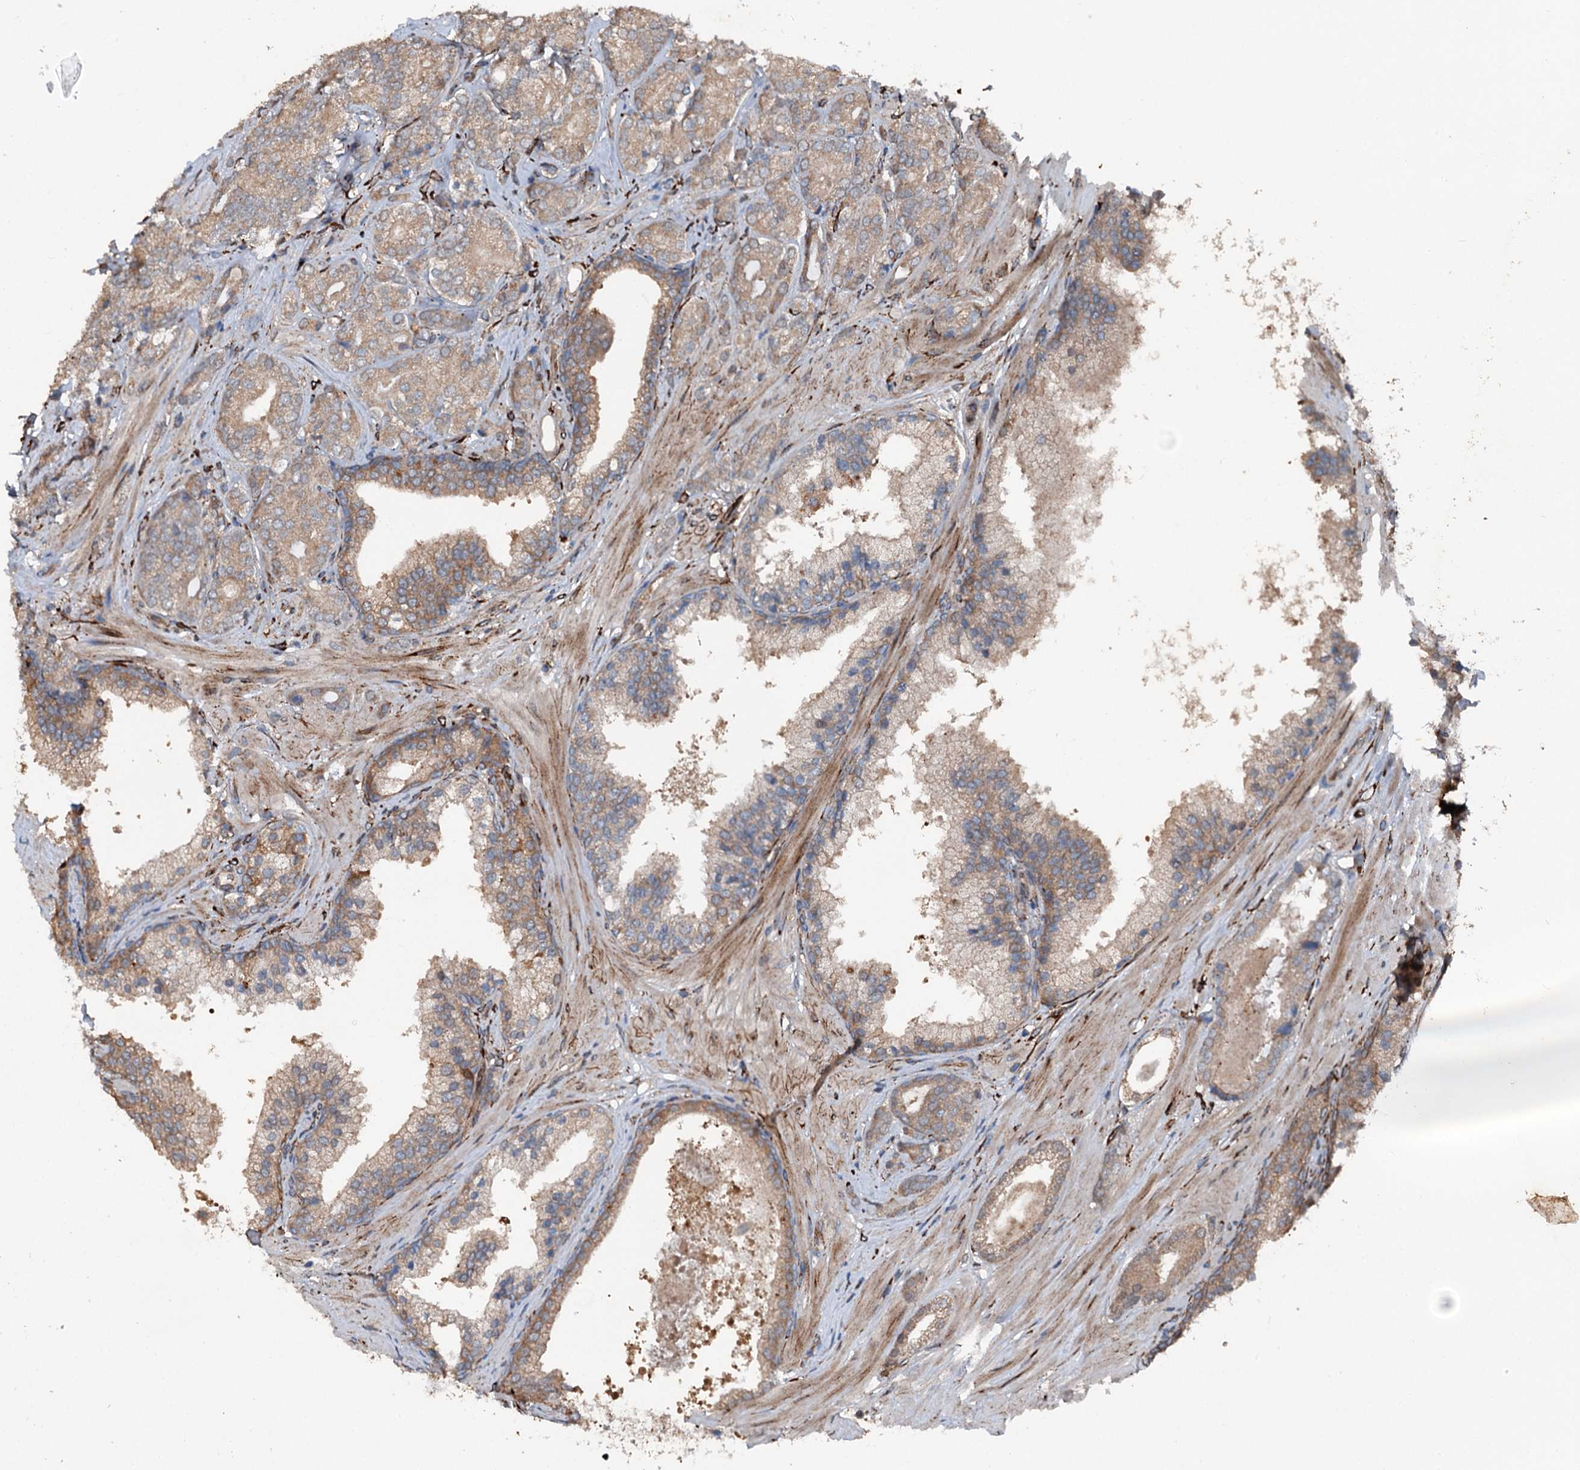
{"staining": {"intensity": "moderate", "quantity": ">75%", "location": "cytoplasmic/membranous"}, "tissue": "prostate cancer", "cell_type": "Tumor cells", "image_type": "cancer", "snomed": [{"axis": "morphology", "description": "Adenocarcinoma, High grade"}, {"axis": "topography", "description": "Prostate"}], "caption": "About >75% of tumor cells in human prostate cancer show moderate cytoplasmic/membranous protein expression as visualized by brown immunohistochemical staining.", "gene": "DDIAS", "patient": {"sex": "male", "age": 60}}